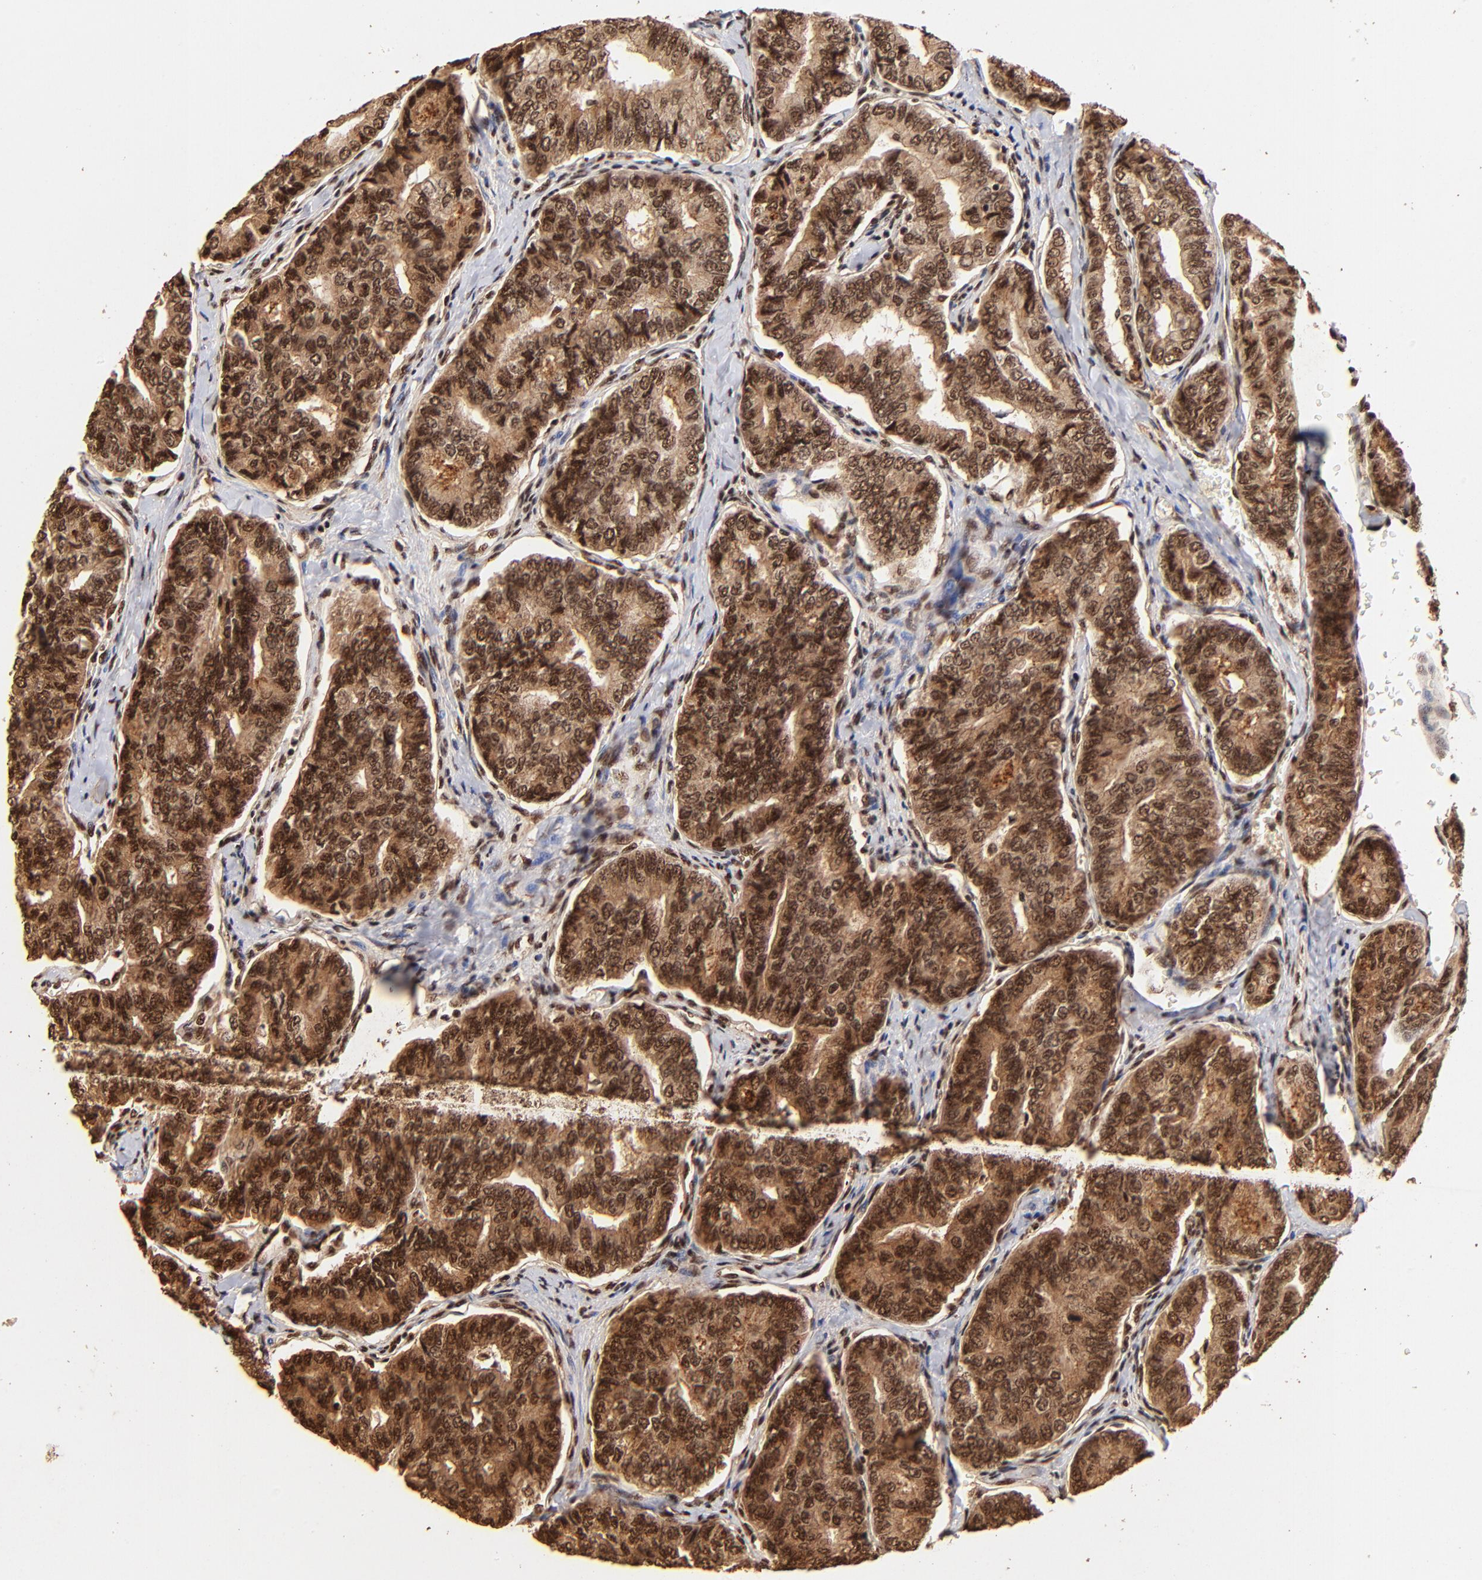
{"staining": {"intensity": "strong", "quantity": ">75%", "location": "cytoplasmic/membranous,nuclear"}, "tissue": "thyroid cancer", "cell_type": "Tumor cells", "image_type": "cancer", "snomed": [{"axis": "morphology", "description": "Papillary adenocarcinoma, NOS"}, {"axis": "topography", "description": "Thyroid gland"}], "caption": "A micrograph showing strong cytoplasmic/membranous and nuclear staining in approximately >75% of tumor cells in papillary adenocarcinoma (thyroid), as visualized by brown immunohistochemical staining.", "gene": "MED12", "patient": {"sex": "female", "age": 35}}